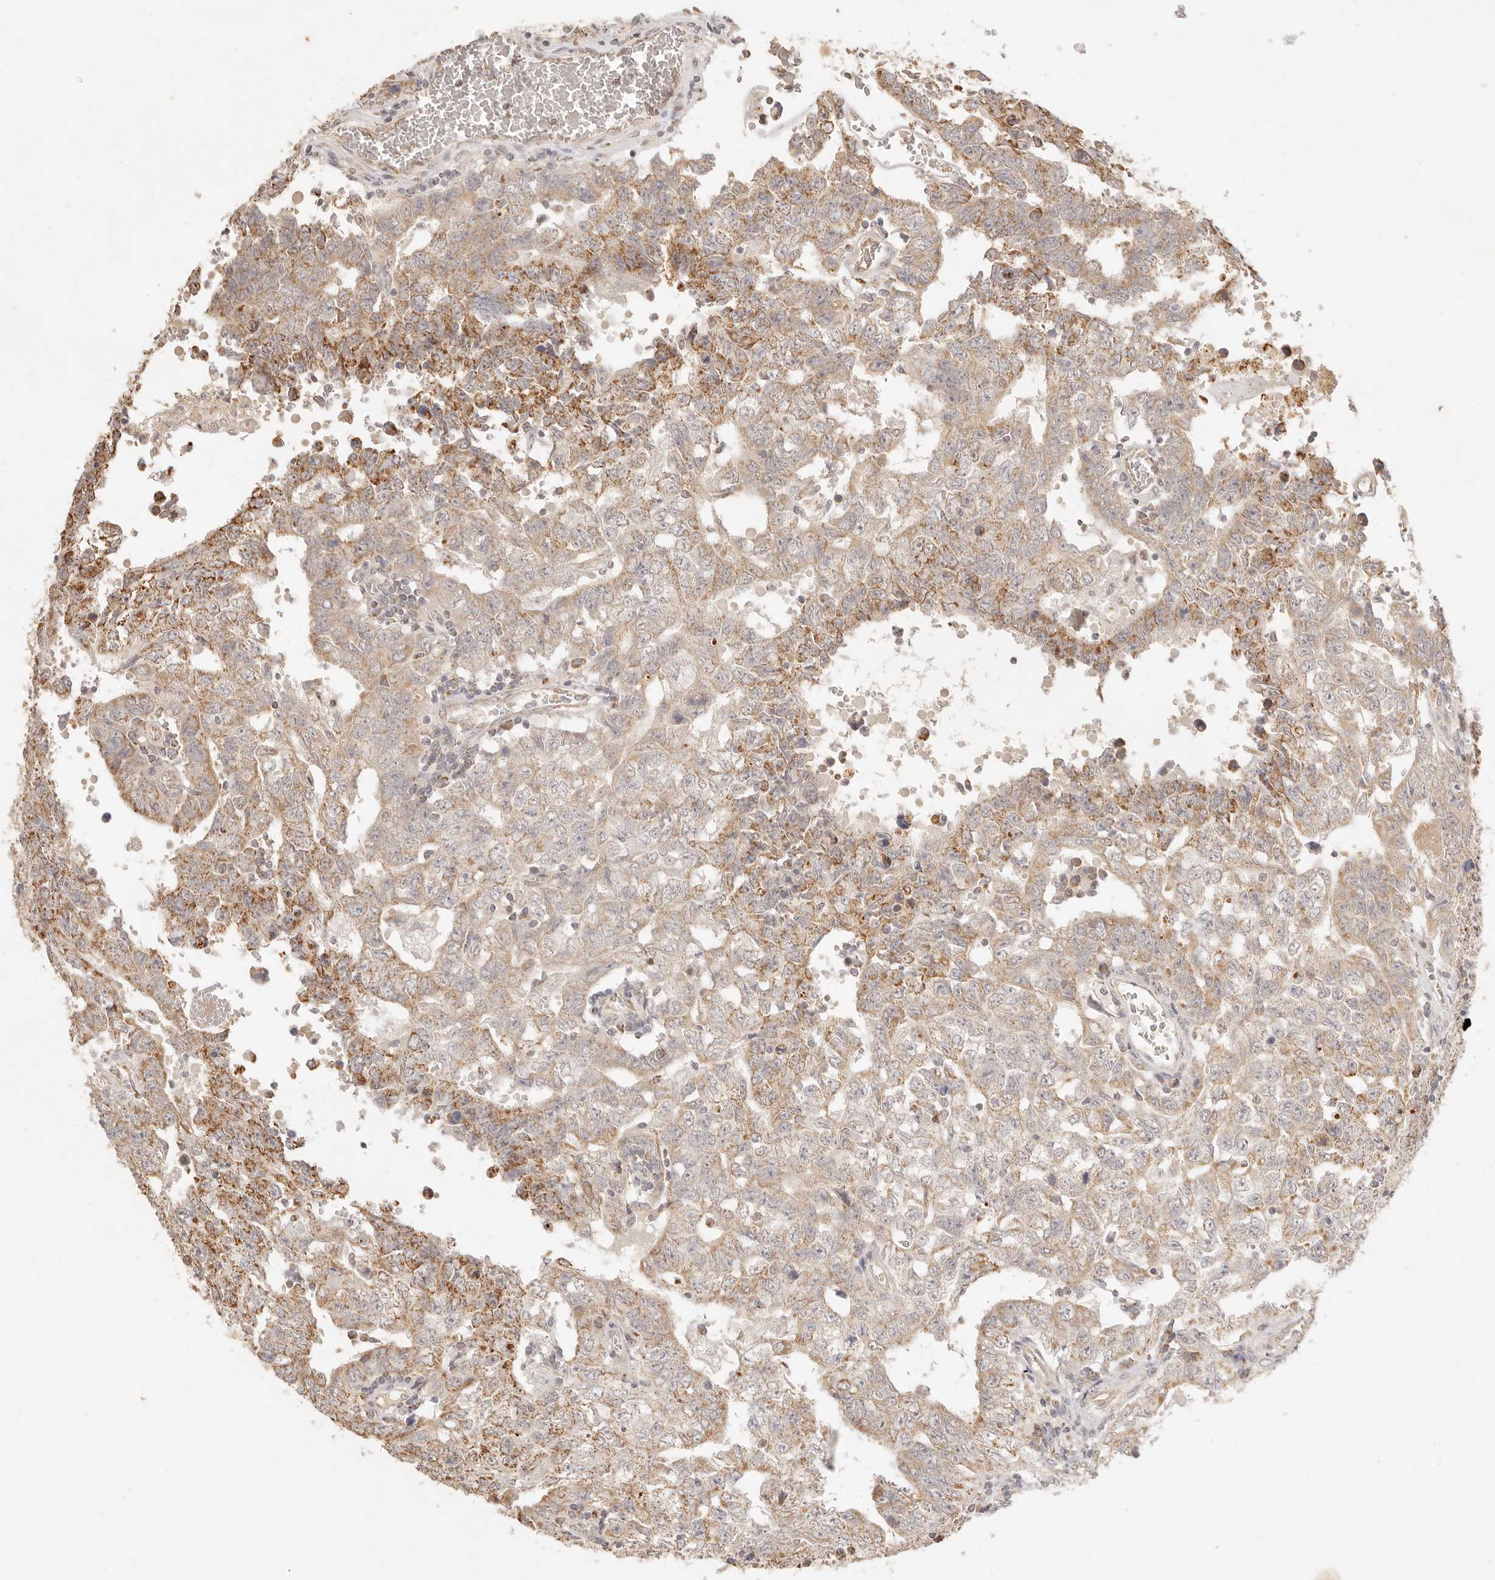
{"staining": {"intensity": "moderate", "quantity": ">75%", "location": "cytoplasmic/membranous"}, "tissue": "testis cancer", "cell_type": "Tumor cells", "image_type": "cancer", "snomed": [{"axis": "morphology", "description": "Carcinoma, Embryonal, NOS"}, {"axis": "topography", "description": "Testis"}], "caption": "Protein expression analysis of human testis embryonal carcinoma reveals moderate cytoplasmic/membranous positivity in approximately >75% of tumor cells.", "gene": "CPLANE2", "patient": {"sex": "male", "age": 26}}